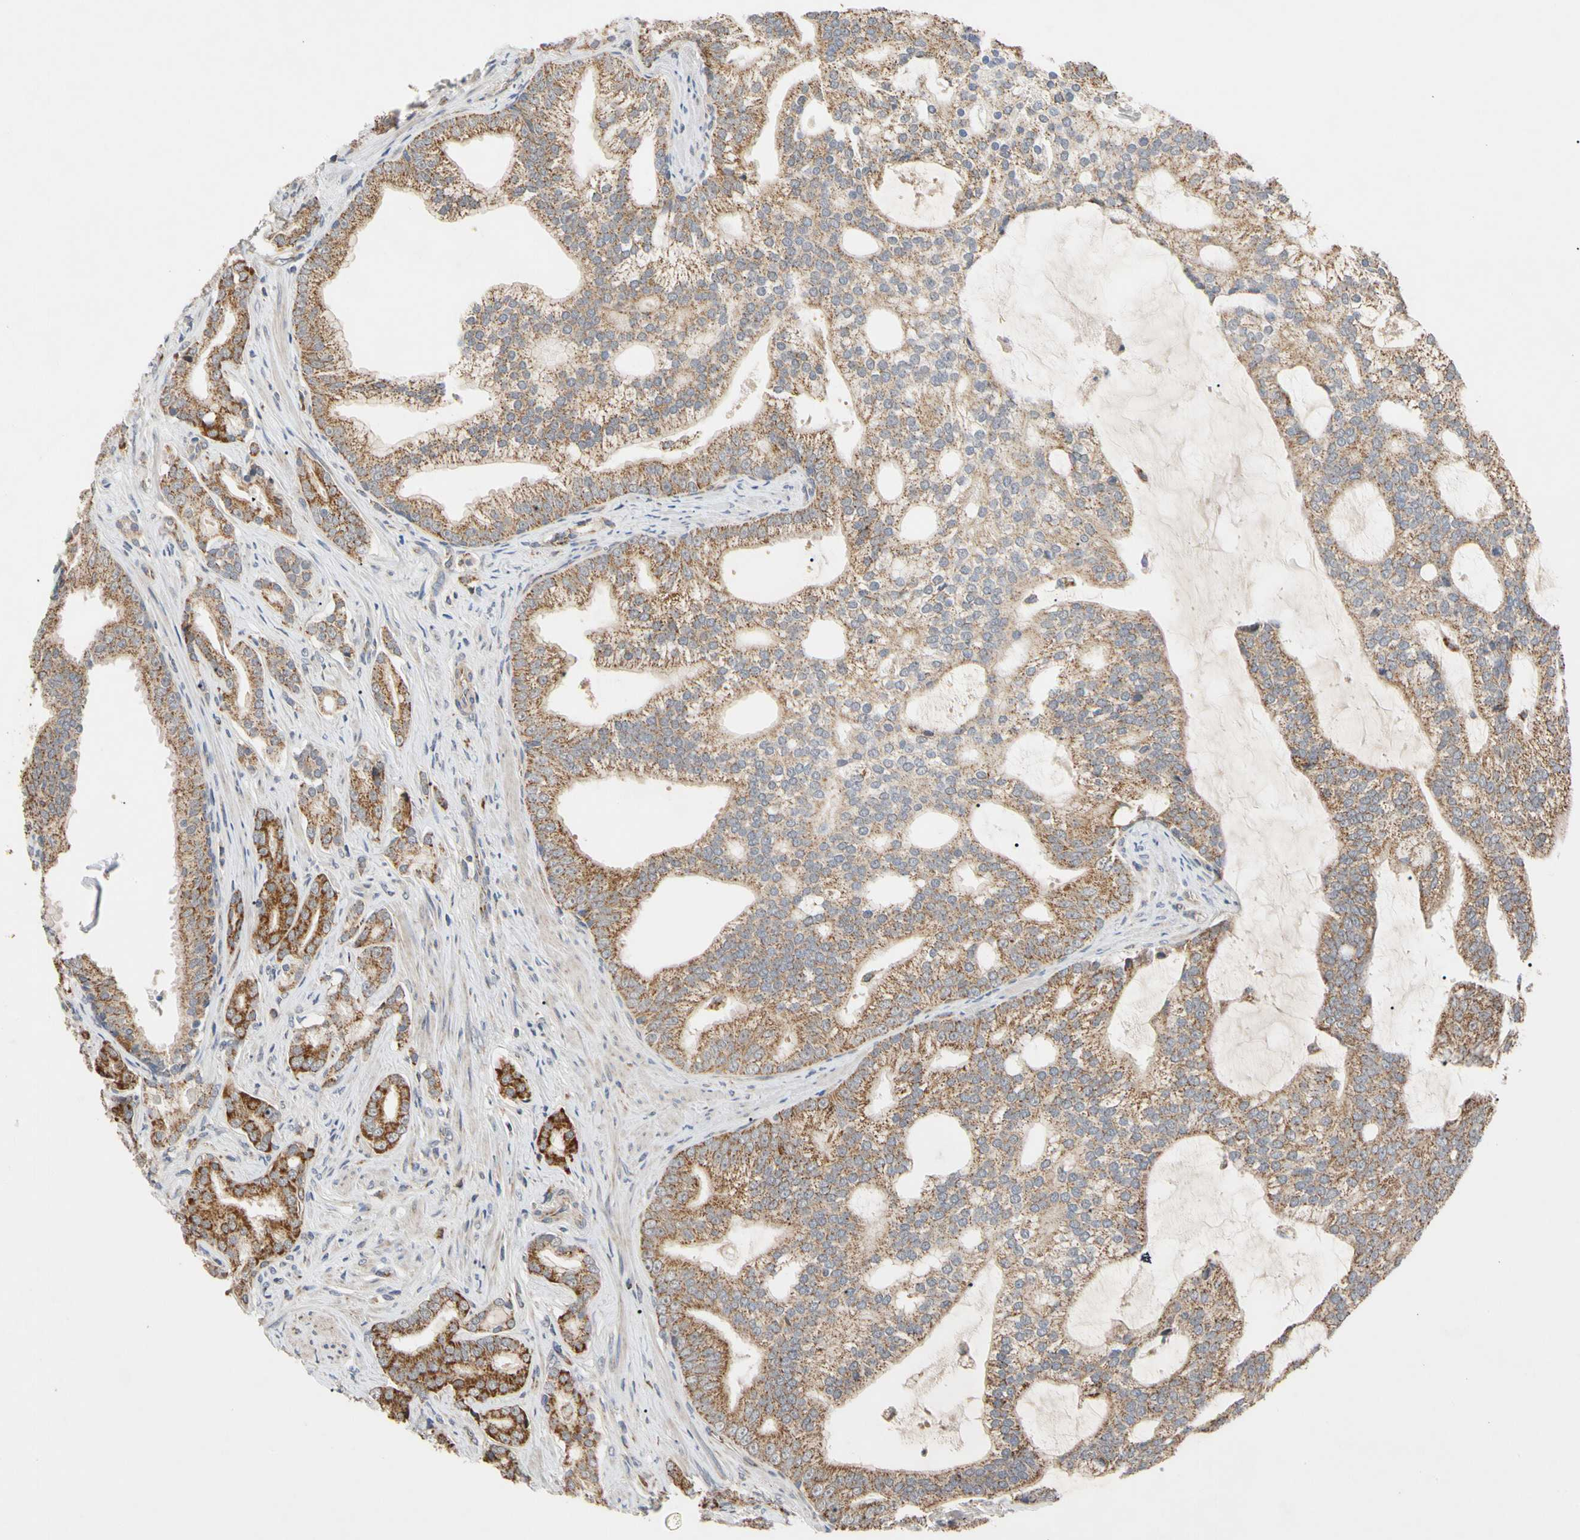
{"staining": {"intensity": "moderate", "quantity": ">75%", "location": "cytoplasmic/membranous"}, "tissue": "prostate cancer", "cell_type": "Tumor cells", "image_type": "cancer", "snomed": [{"axis": "morphology", "description": "Adenocarcinoma, Low grade"}, {"axis": "topography", "description": "Prostate"}], "caption": "Immunohistochemical staining of prostate cancer displays medium levels of moderate cytoplasmic/membranous expression in about >75% of tumor cells.", "gene": "GPD2", "patient": {"sex": "male", "age": 58}}